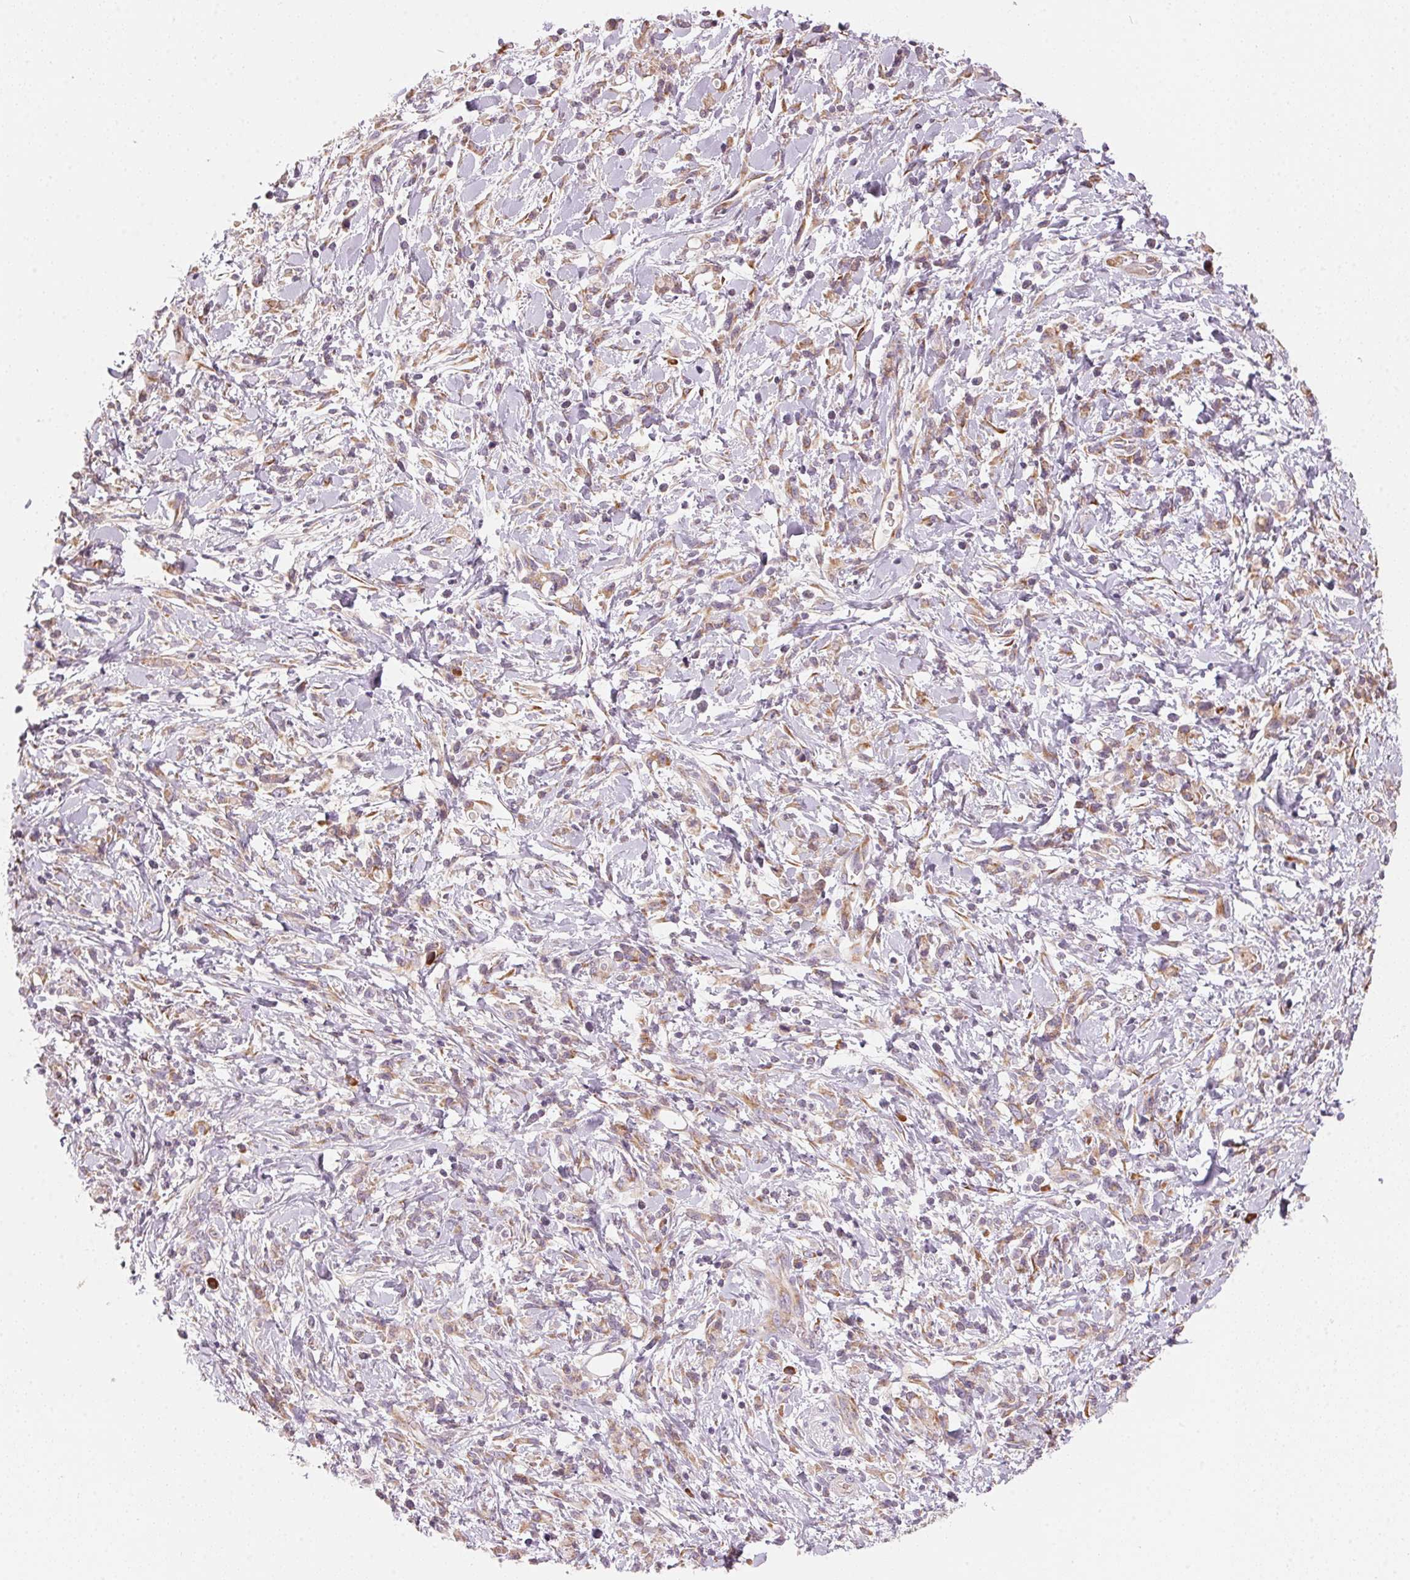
{"staining": {"intensity": "weak", "quantity": "<25%", "location": "cytoplasmic/membranous"}, "tissue": "stomach cancer", "cell_type": "Tumor cells", "image_type": "cancer", "snomed": [{"axis": "morphology", "description": "Adenocarcinoma, NOS"}, {"axis": "topography", "description": "Stomach"}], "caption": "The image exhibits no staining of tumor cells in stomach cancer.", "gene": "BLOC1S2", "patient": {"sex": "female", "age": 84}}